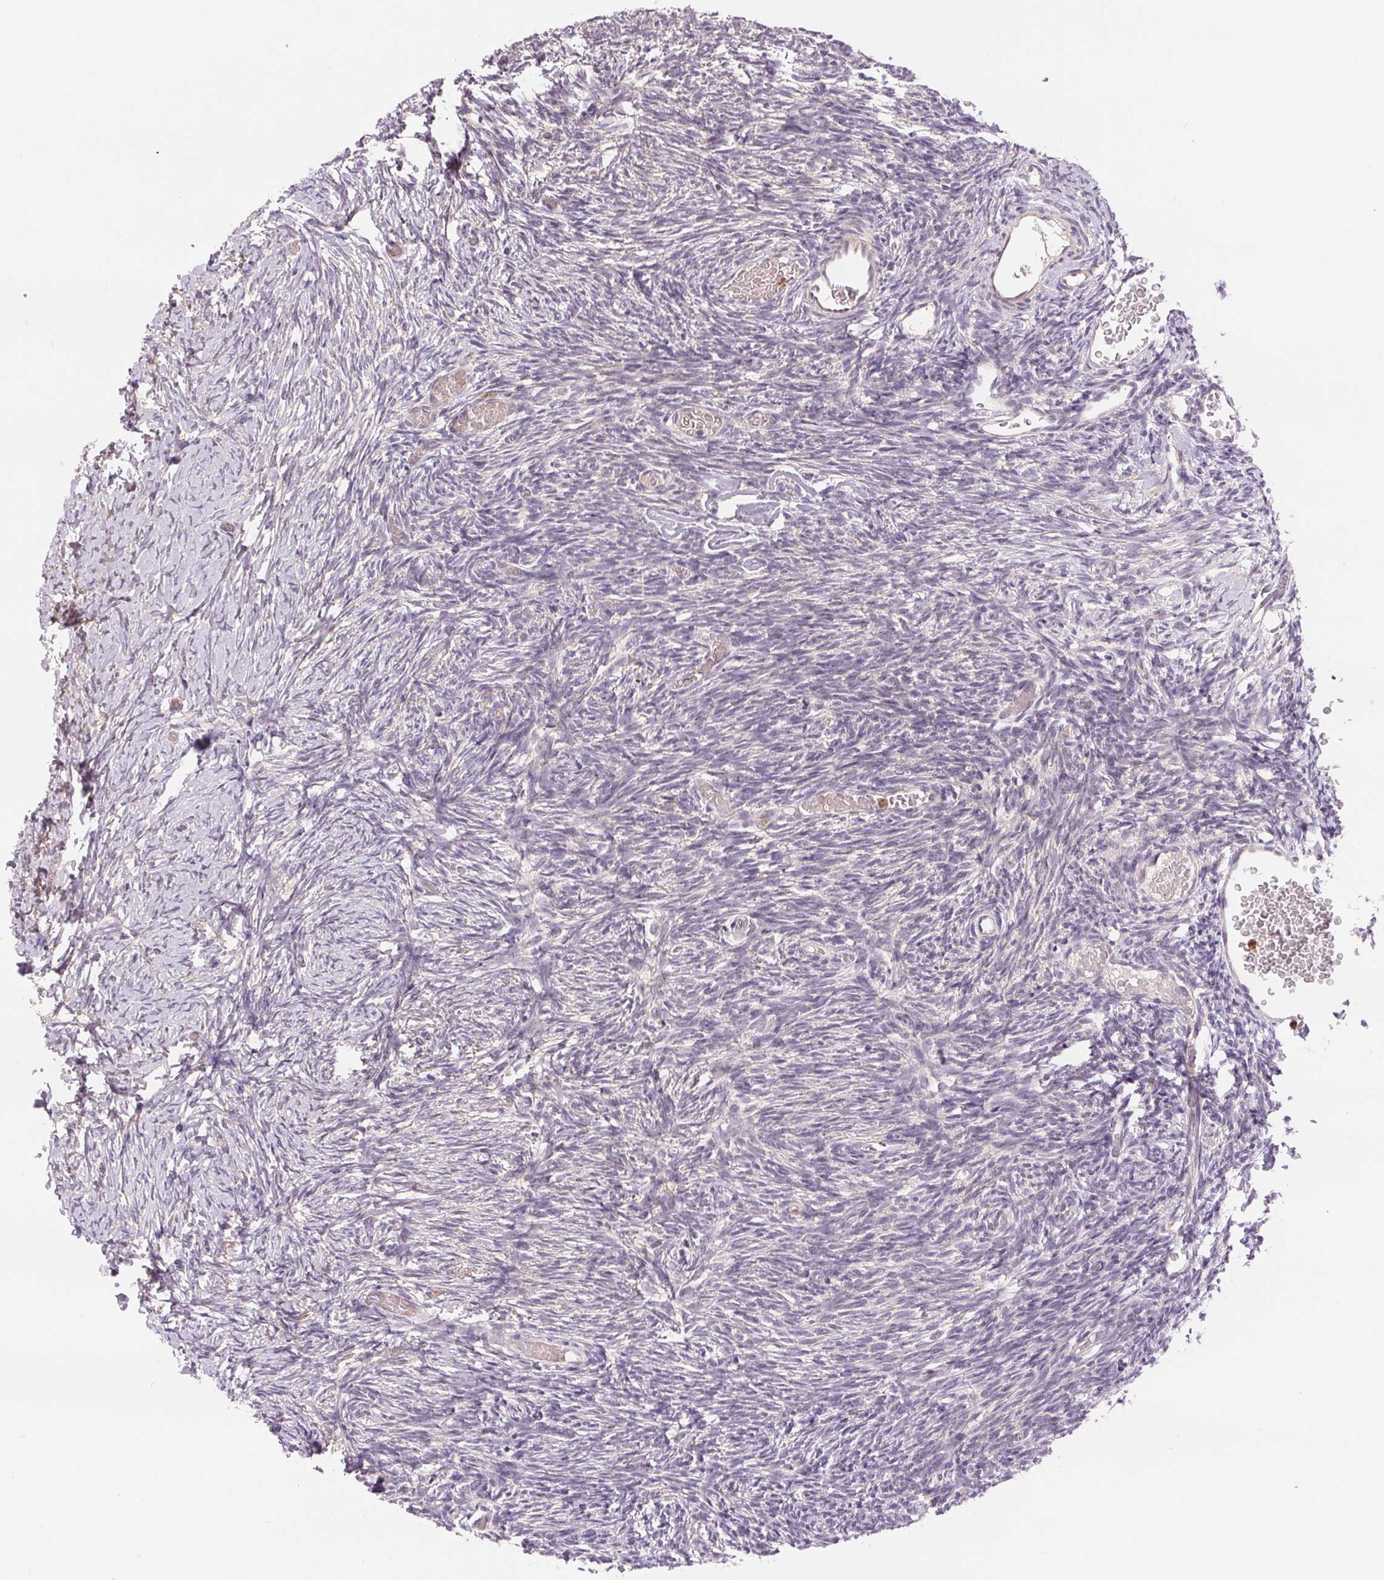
{"staining": {"intensity": "moderate", "quantity": ">75%", "location": "cytoplasmic/membranous"}, "tissue": "ovary", "cell_type": "Follicle cells", "image_type": "normal", "snomed": [{"axis": "morphology", "description": "Normal tissue, NOS"}, {"axis": "topography", "description": "Ovary"}], "caption": "Protein expression analysis of unremarkable human ovary reveals moderate cytoplasmic/membranous staining in approximately >75% of follicle cells.", "gene": "RANBP3L", "patient": {"sex": "female", "age": 39}}